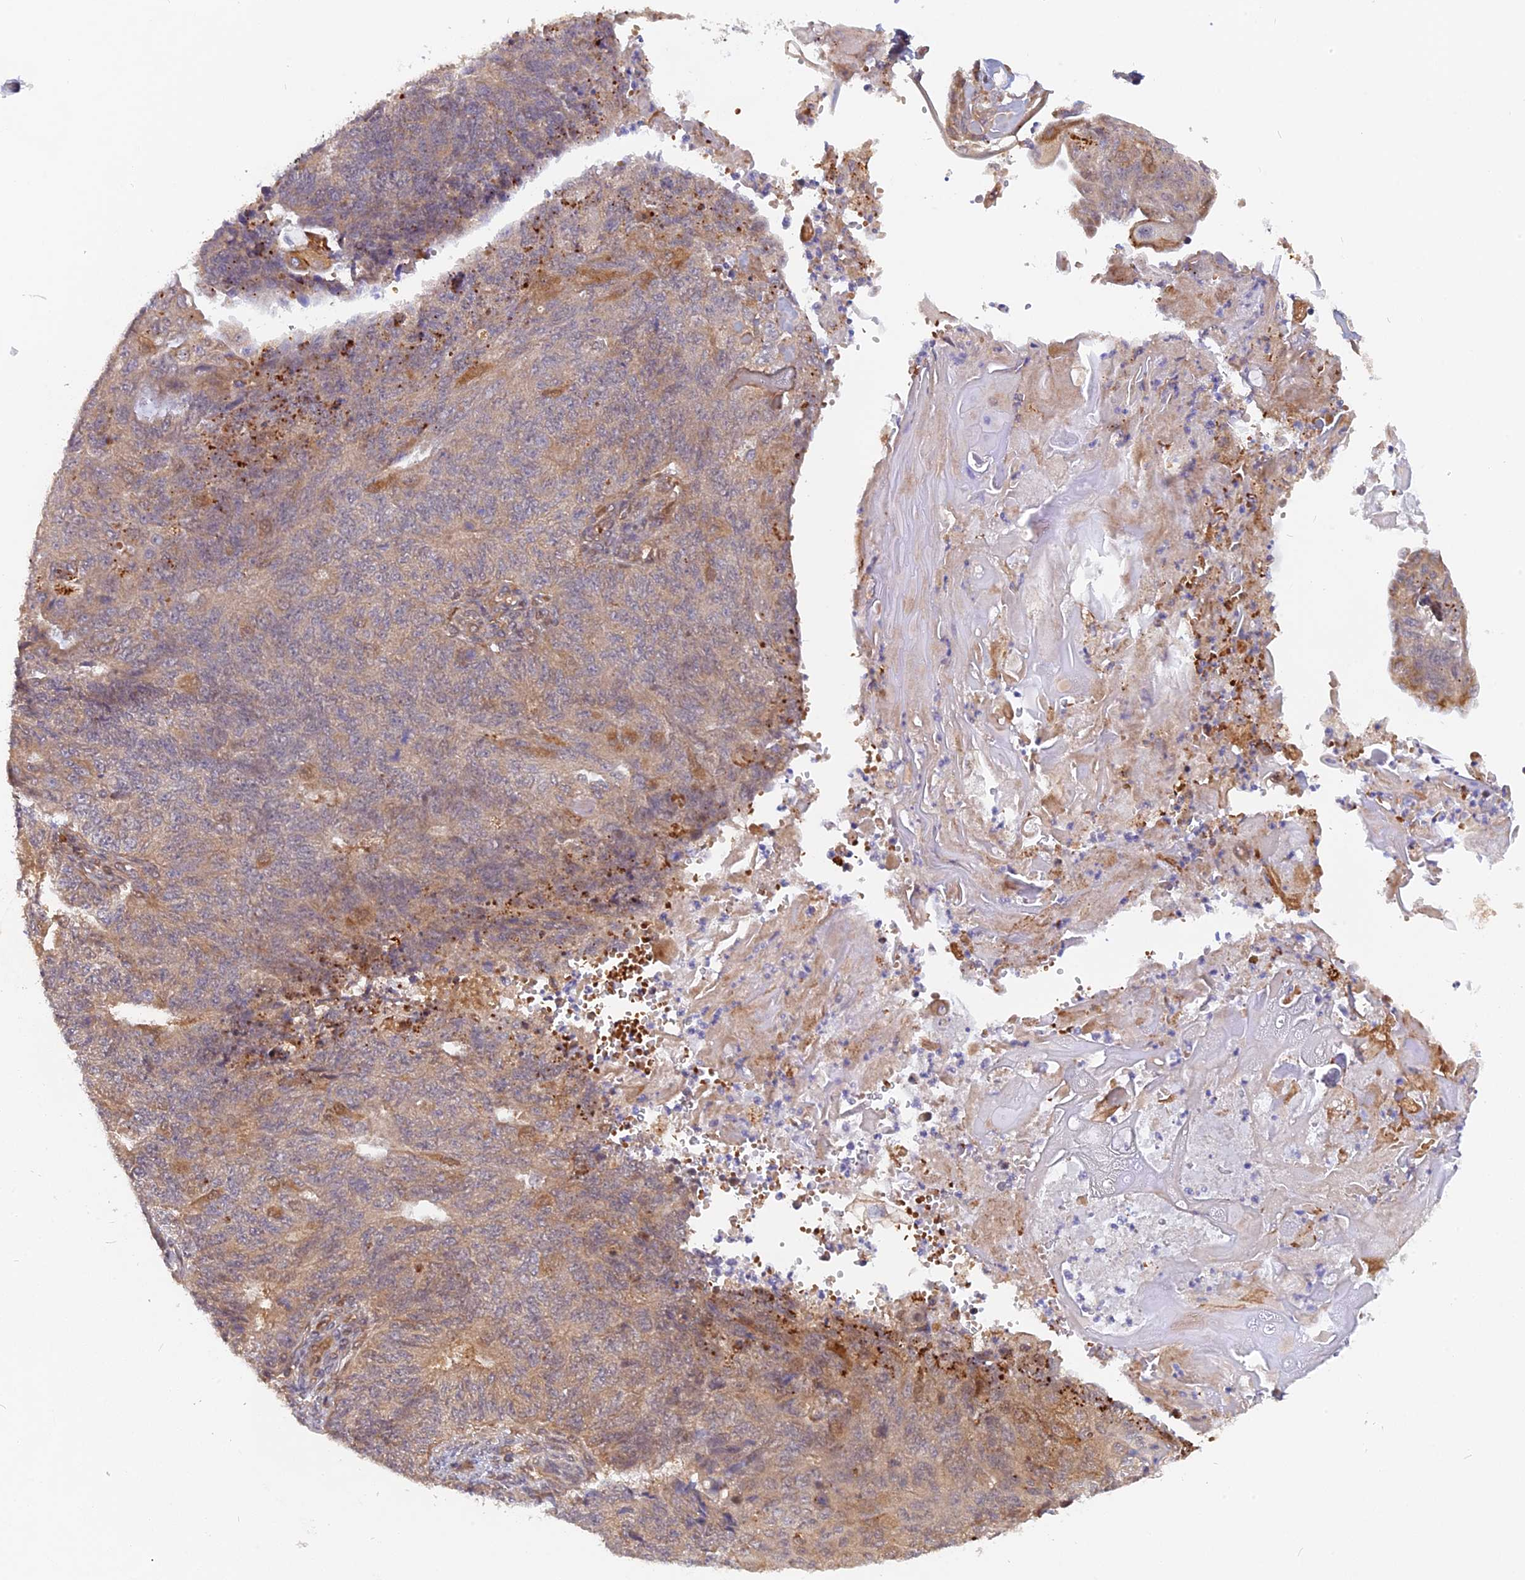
{"staining": {"intensity": "moderate", "quantity": ">75%", "location": "cytoplasmic/membranous"}, "tissue": "endometrial cancer", "cell_type": "Tumor cells", "image_type": "cancer", "snomed": [{"axis": "morphology", "description": "Adenocarcinoma, NOS"}, {"axis": "topography", "description": "Endometrium"}], "caption": "Moderate cytoplasmic/membranous positivity is present in approximately >75% of tumor cells in endometrial cancer. The protein of interest is stained brown, and the nuclei are stained in blue (DAB IHC with brightfield microscopy, high magnification).", "gene": "ARL2BP", "patient": {"sex": "female", "age": 32}}